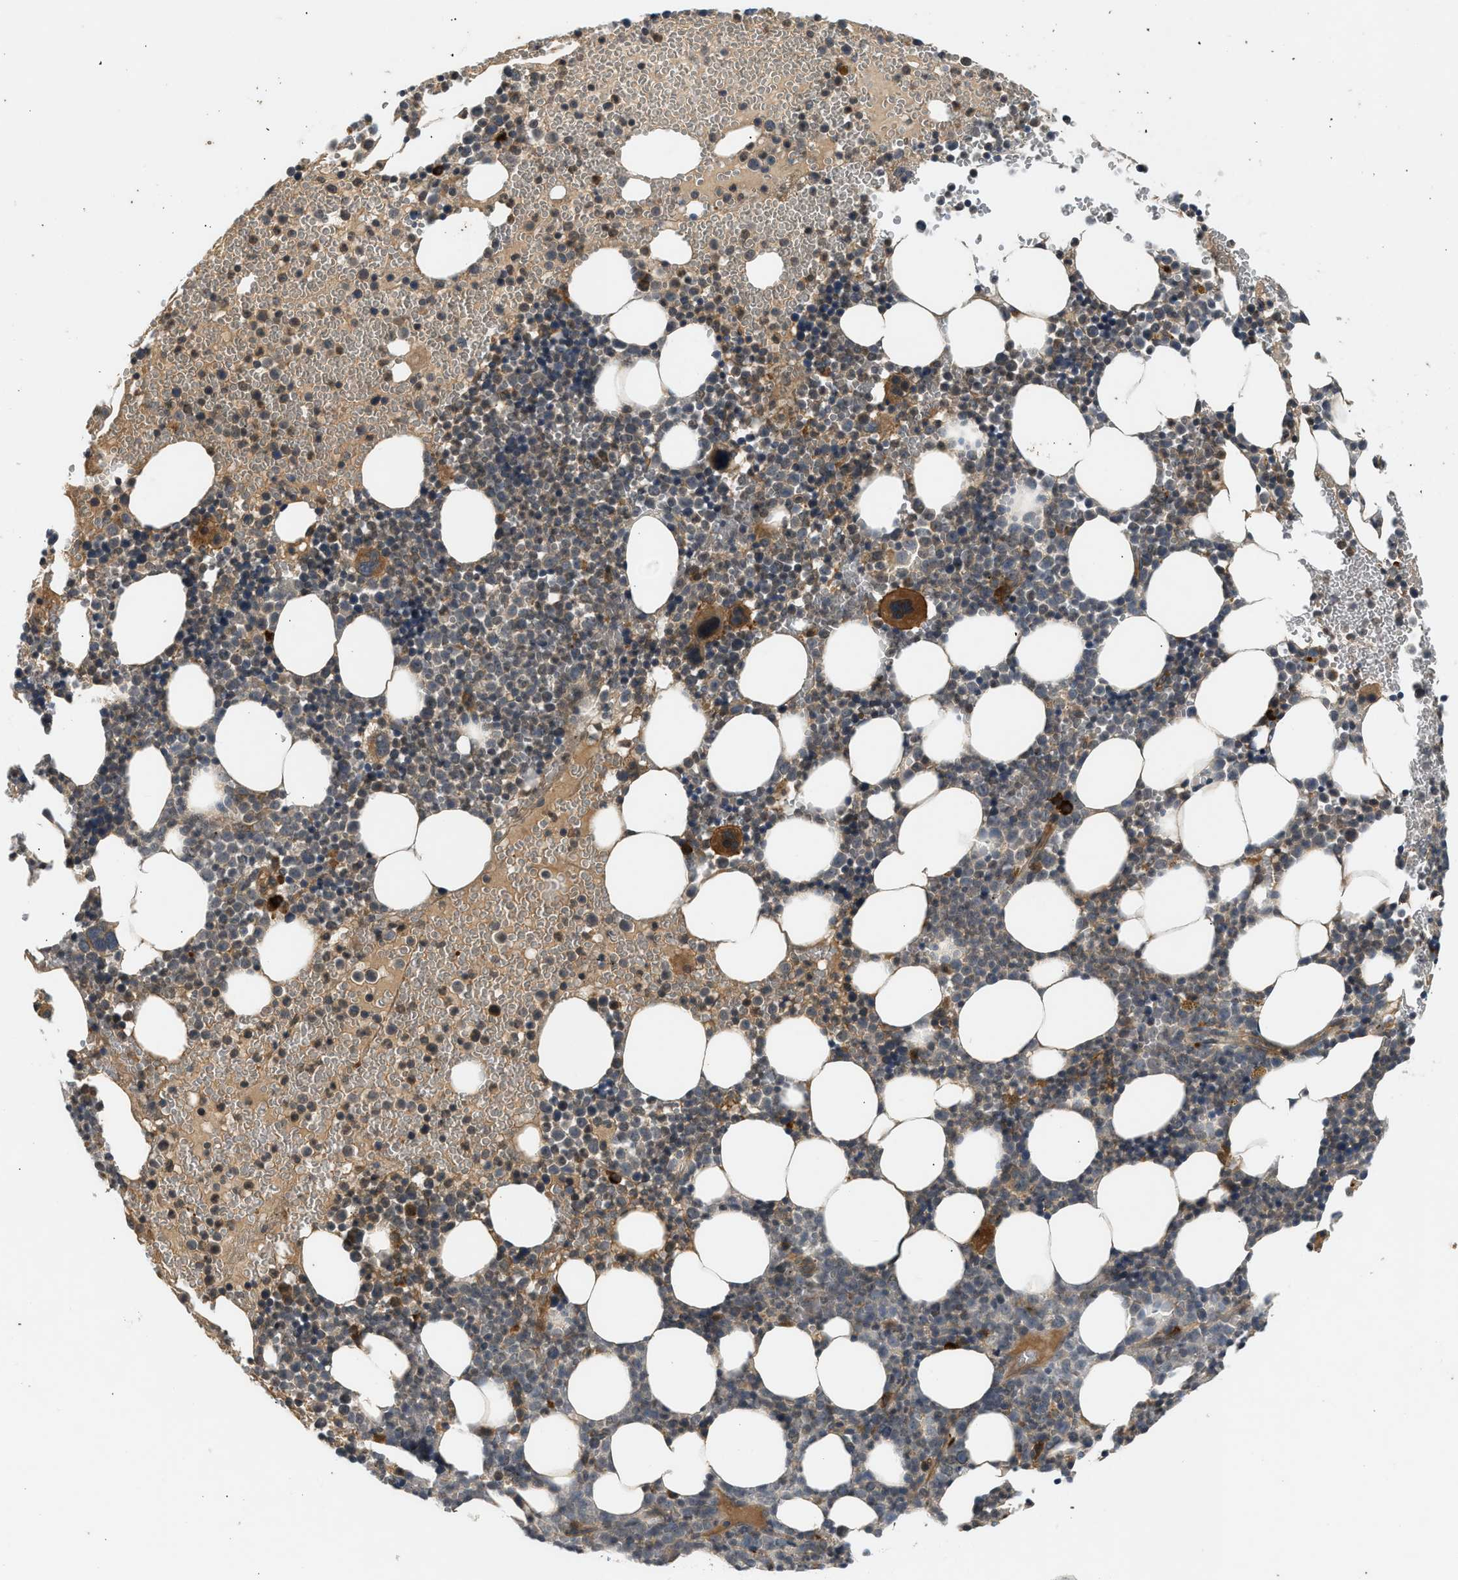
{"staining": {"intensity": "moderate", "quantity": "25%-75%", "location": "cytoplasmic/membranous"}, "tissue": "bone marrow", "cell_type": "Hematopoietic cells", "image_type": "normal", "snomed": [{"axis": "morphology", "description": "Normal tissue, NOS"}, {"axis": "morphology", "description": "Inflammation, NOS"}, {"axis": "topography", "description": "Bone marrow"}], "caption": "Moderate cytoplasmic/membranous protein staining is seen in about 25%-75% of hematopoietic cells in bone marrow. (DAB IHC with brightfield microscopy, high magnification).", "gene": "ADCY8", "patient": {"sex": "female", "age": 67}}